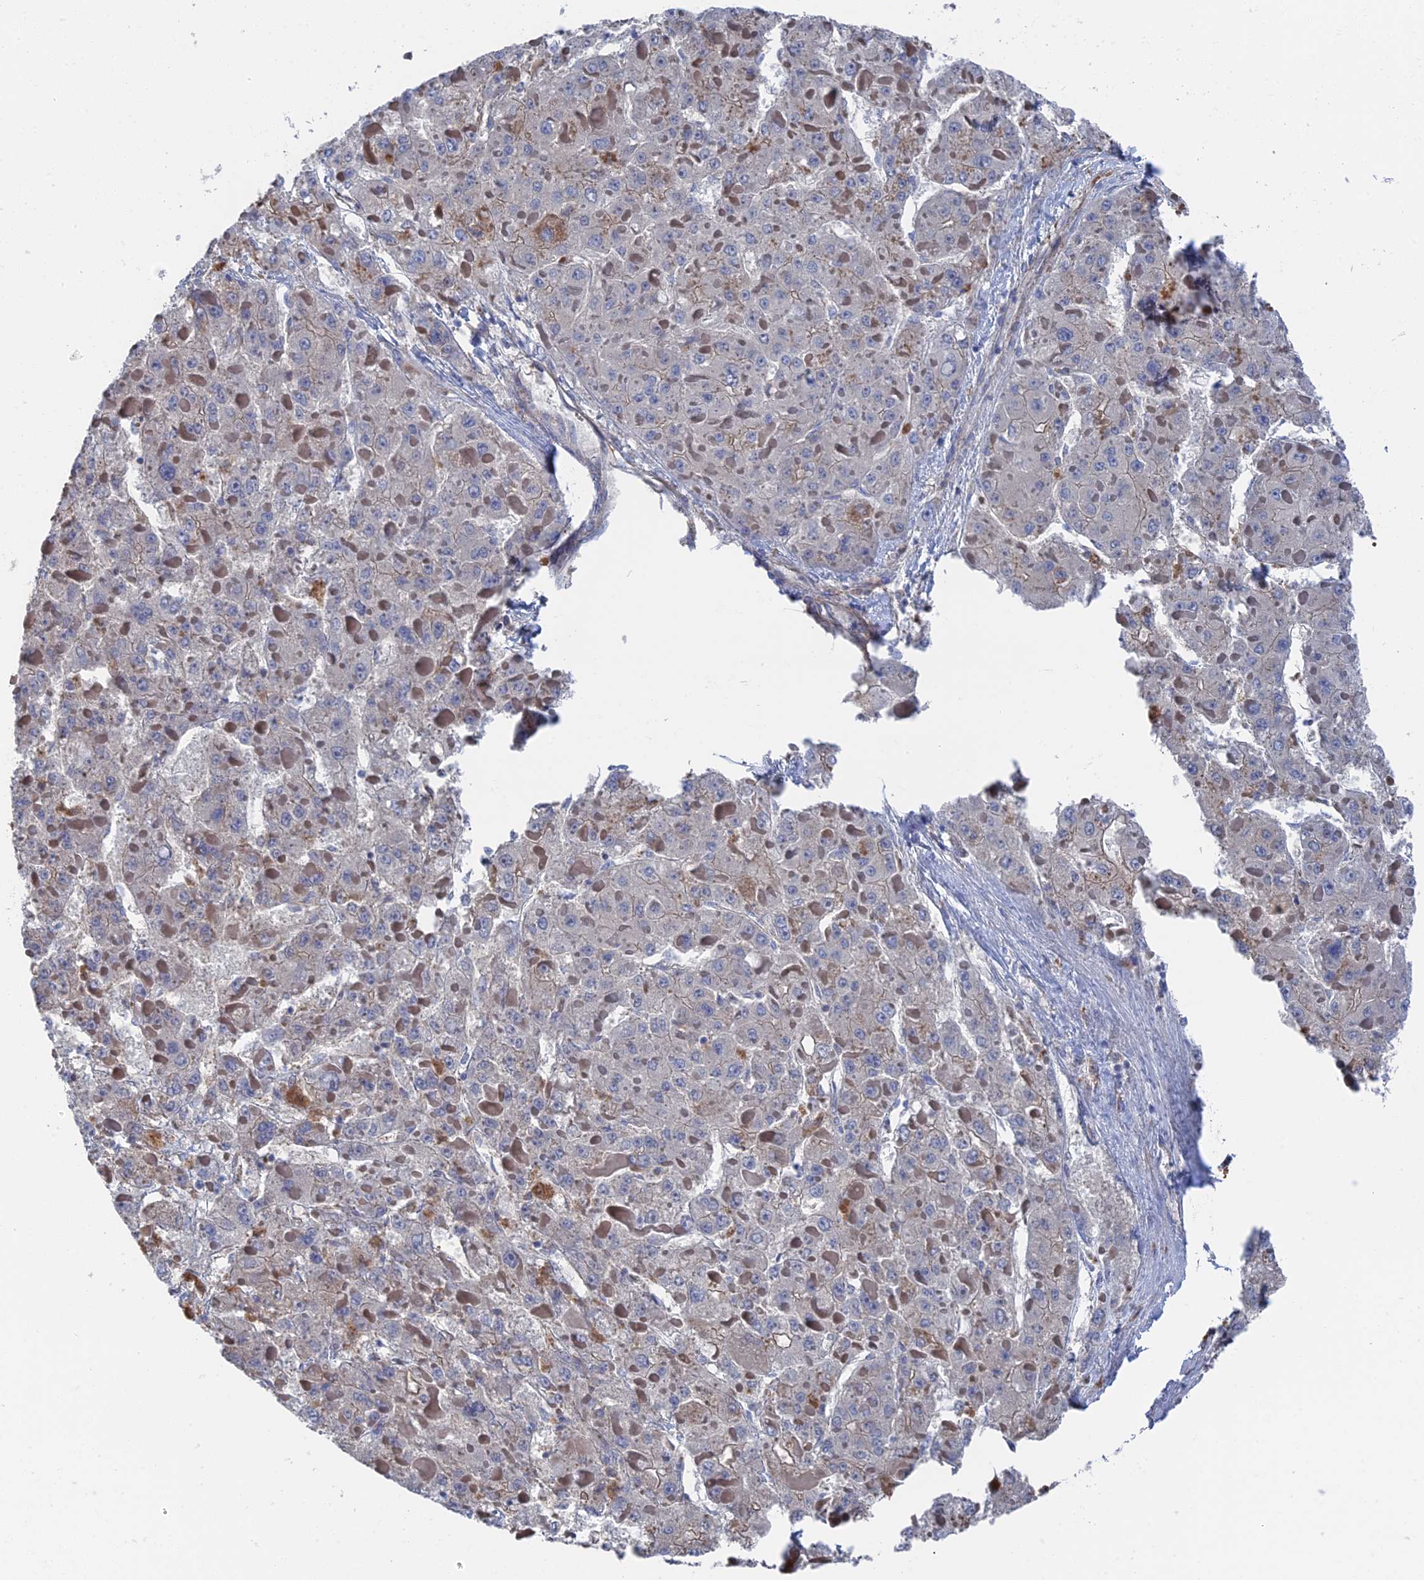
{"staining": {"intensity": "negative", "quantity": "none", "location": "none"}, "tissue": "liver cancer", "cell_type": "Tumor cells", "image_type": "cancer", "snomed": [{"axis": "morphology", "description": "Carcinoma, Hepatocellular, NOS"}, {"axis": "topography", "description": "Liver"}], "caption": "Liver cancer was stained to show a protein in brown. There is no significant expression in tumor cells.", "gene": "STRA6", "patient": {"sex": "female", "age": 73}}